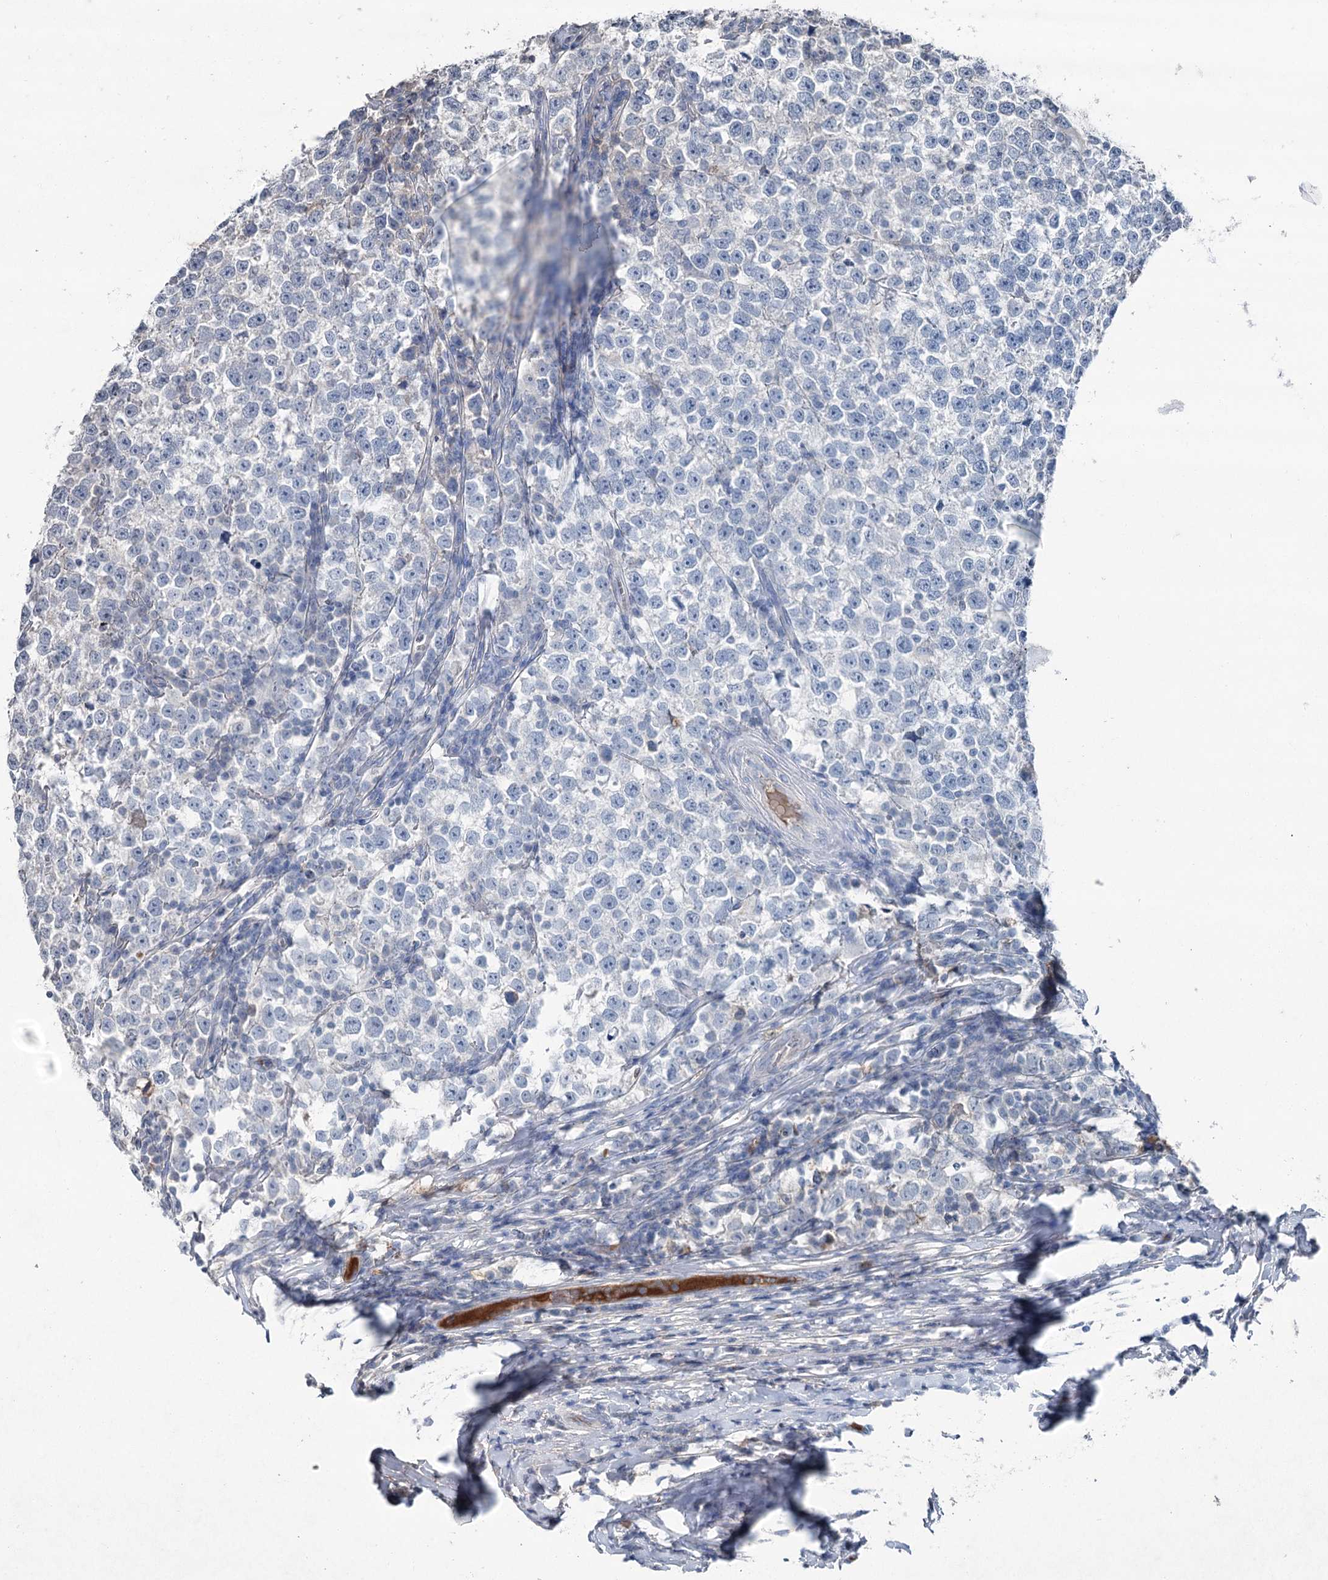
{"staining": {"intensity": "negative", "quantity": "none", "location": "none"}, "tissue": "testis cancer", "cell_type": "Tumor cells", "image_type": "cancer", "snomed": [{"axis": "morphology", "description": "Normal tissue, NOS"}, {"axis": "morphology", "description": "Seminoma, NOS"}, {"axis": "topography", "description": "Testis"}], "caption": "Tumor cells show no significant staining in seminoma (testis). (Immunohistochemistry, brightfield microscopy, high magnification).", "gene": "PGLYRP2", "patient": {"sex": "male", "age": 43}}